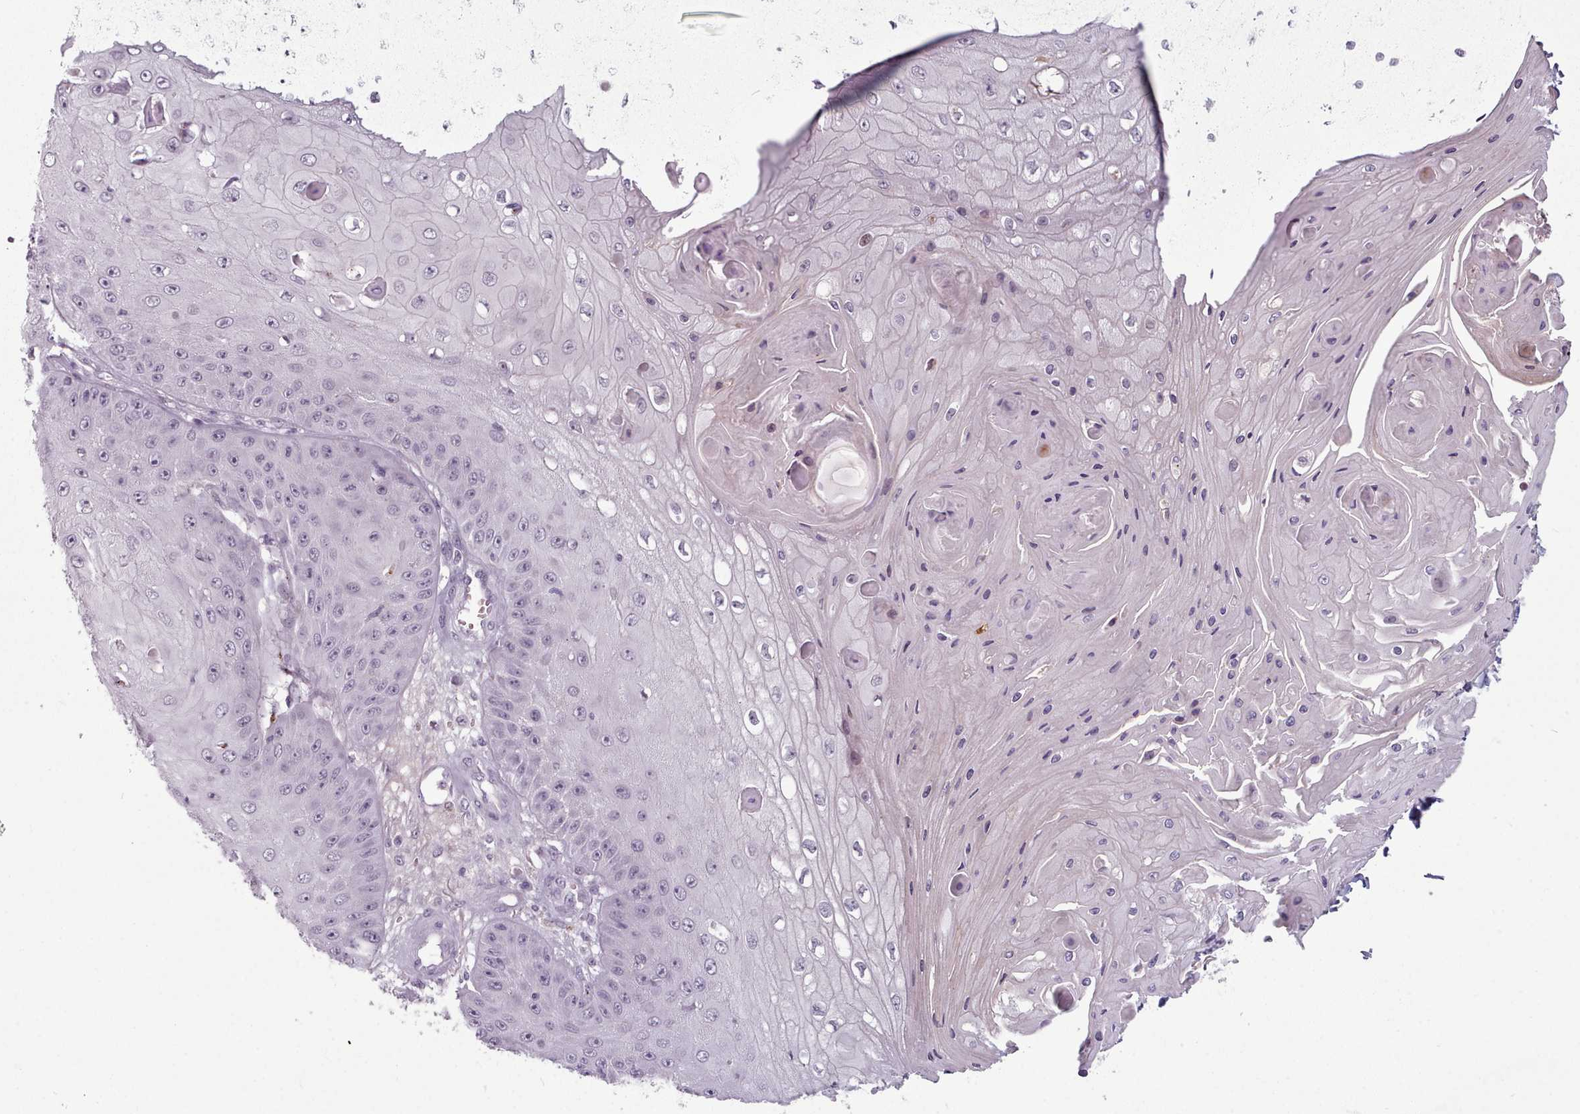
{"staining": {"intensity": "negative", "quantity": "none", "location": "none"}, "tissue": "skin cancer", "cell_type": "Tumor cells", "image_type": "cancer", "snomed": [{"axis": "morphology", "description": "Squamous cell carcinoma, NOS"}, {"axis": "topography", "description": "Skin"}], "caption": "Tumor cells are negative for brown protein staining in skin cancer.", "gene": "PBX4", "patient": {"sex": "male", "age": 70}}